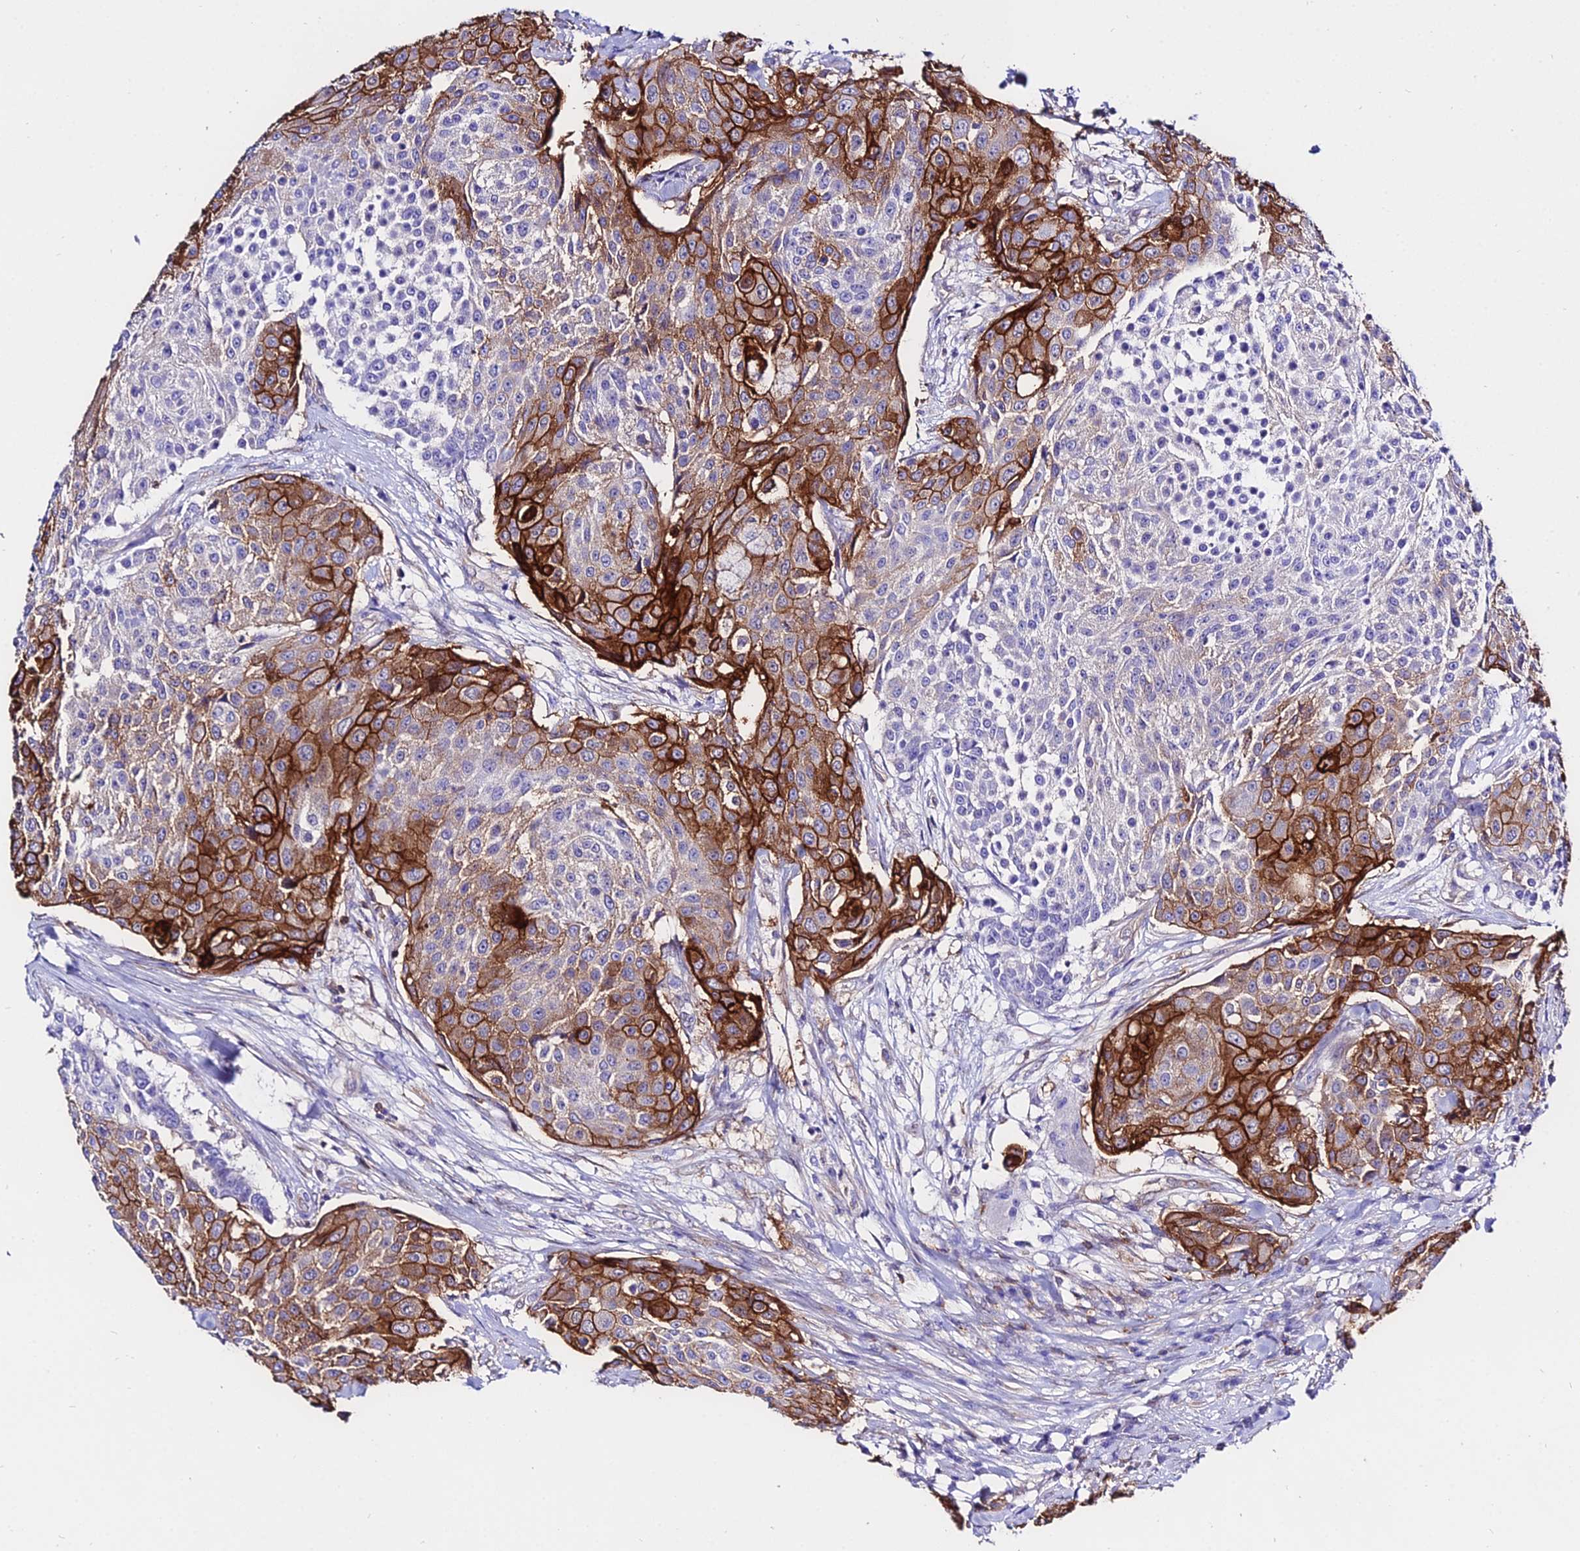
{"staining": {"intensity": "strong", "quantity": "25%-75%", "location": "cytoplasmic/membranous"}, "tissue": "urothelial cancer", "cell_type": "Tumor cells", "image_type": "cancer", "snomed": [{"axis": "morphology", "description": "Urothelial carcinoma, High grade"}, {"axis": "topography", "description": "Urinary bladder"}], "caption": "This is a photomicrograph of immunohistochemistry staining of urothelial cancer, which shows strong expression in the cytoplasmic/membranous of tumor cells.", "gene": "S100A16", "patient": {"sex": "female", "age": 63}}